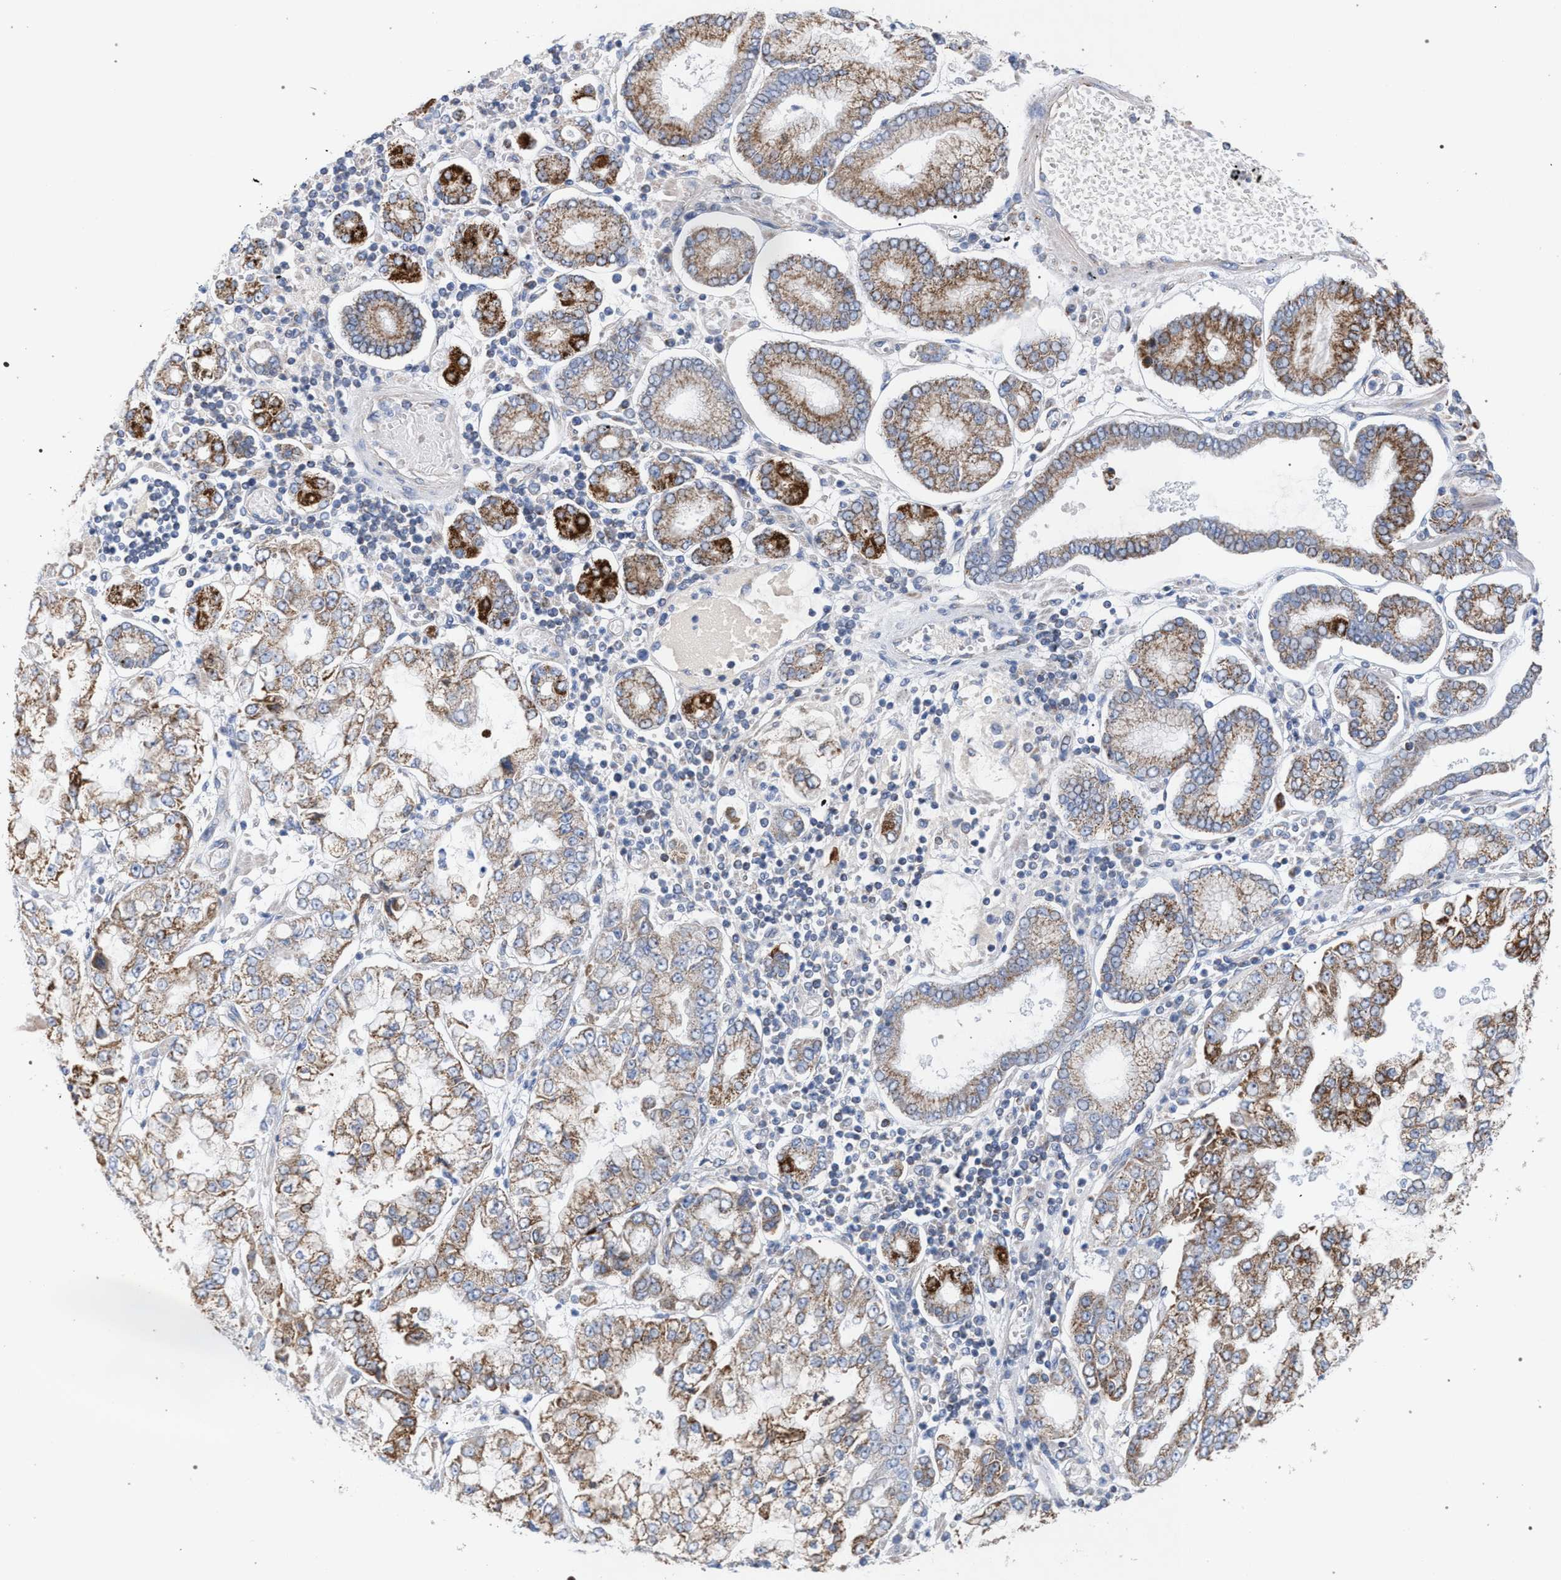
{"staining": {"intensity": "moderate", "quantity": ">75%", "location": "cytoplasmic/membranous"}, "tissue": "stomach cancer", "cell_type": "Tumor cells", "image_type": "cancer", "snomed": [{"axis": "morphology", "description": "Adenocarcinoma, NOS"}, {"axis": "topography", "description": "Stomach"}], "caption": "A histopathology image of stomach cancer stained for a protein reveals moderate cytoplasmic/membranous brown staining in tumor cells.", "gene": "ECI2", "patient": {"sex": "male", "age": 76}}